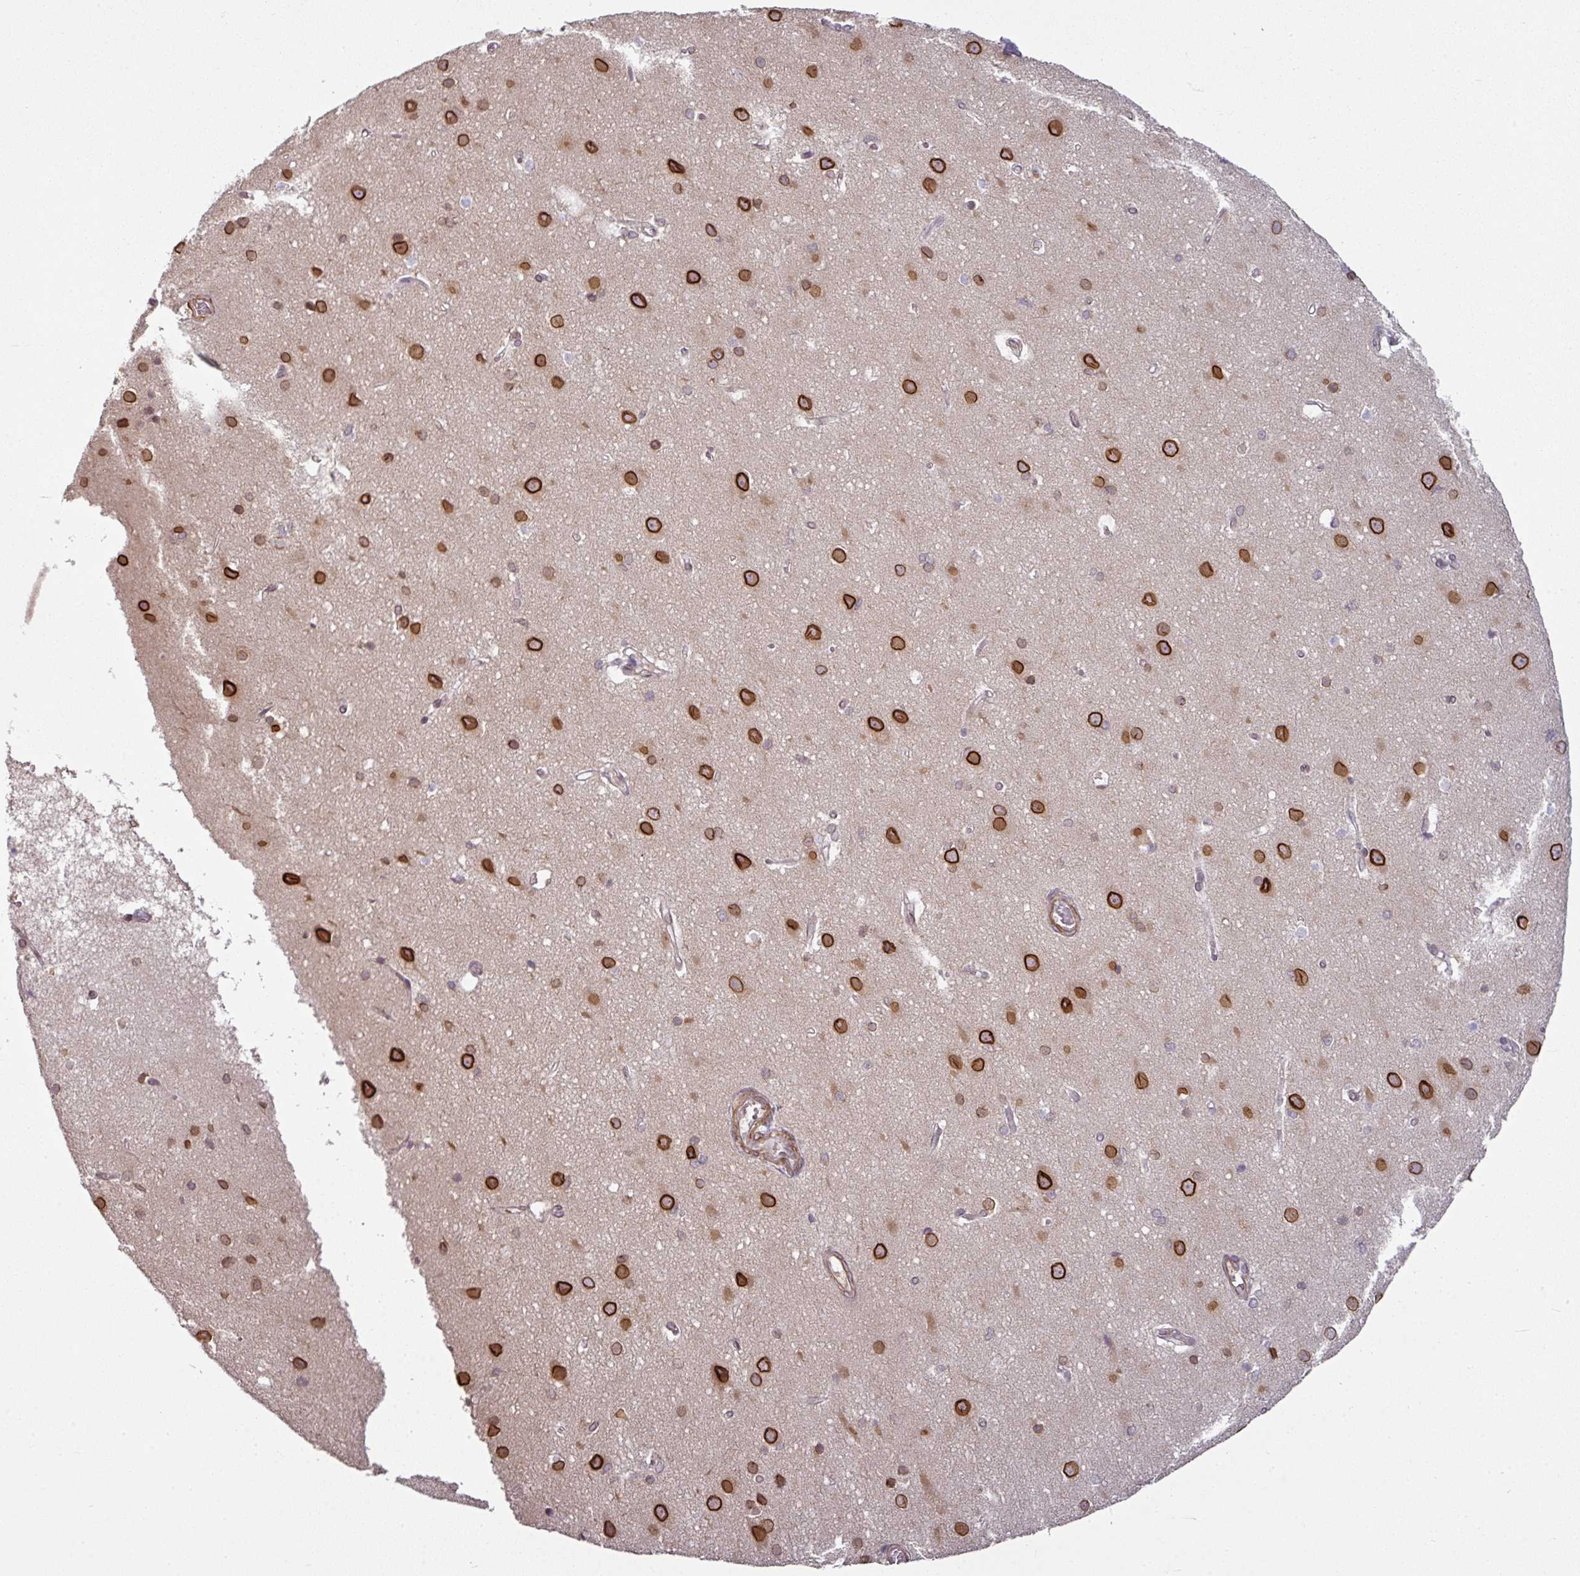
{"staining": {"intensity": "moderate", "quantity": "25%-75%", "location": "cytoplasmic/membranous,nuclear"}, "tissue": "cerebral cortex", "cell_type": "Endothelial cells", "image_type": "normal", "snomed": [{"axis": "morphology", "description": "Normal tissue, NOS"}, {"axis": "topography", "description": "Cerebral cortex"}], "caption": "IHC staining of unremarkable cerebral cortex, which demonstrates medium levels of moderate cytoplasmic/membranous,nuclear expression in about 25%-75% of endothelial cells indicating moderate cytoplasmic/membranous,nuclear protein staining. The staining was performed using DAB (brown) for protein detection and nuclei were counterstained in hematoxylin (blue).", "gene": "RANGAP1", "patient": {"sex": "male", "age": 37}}